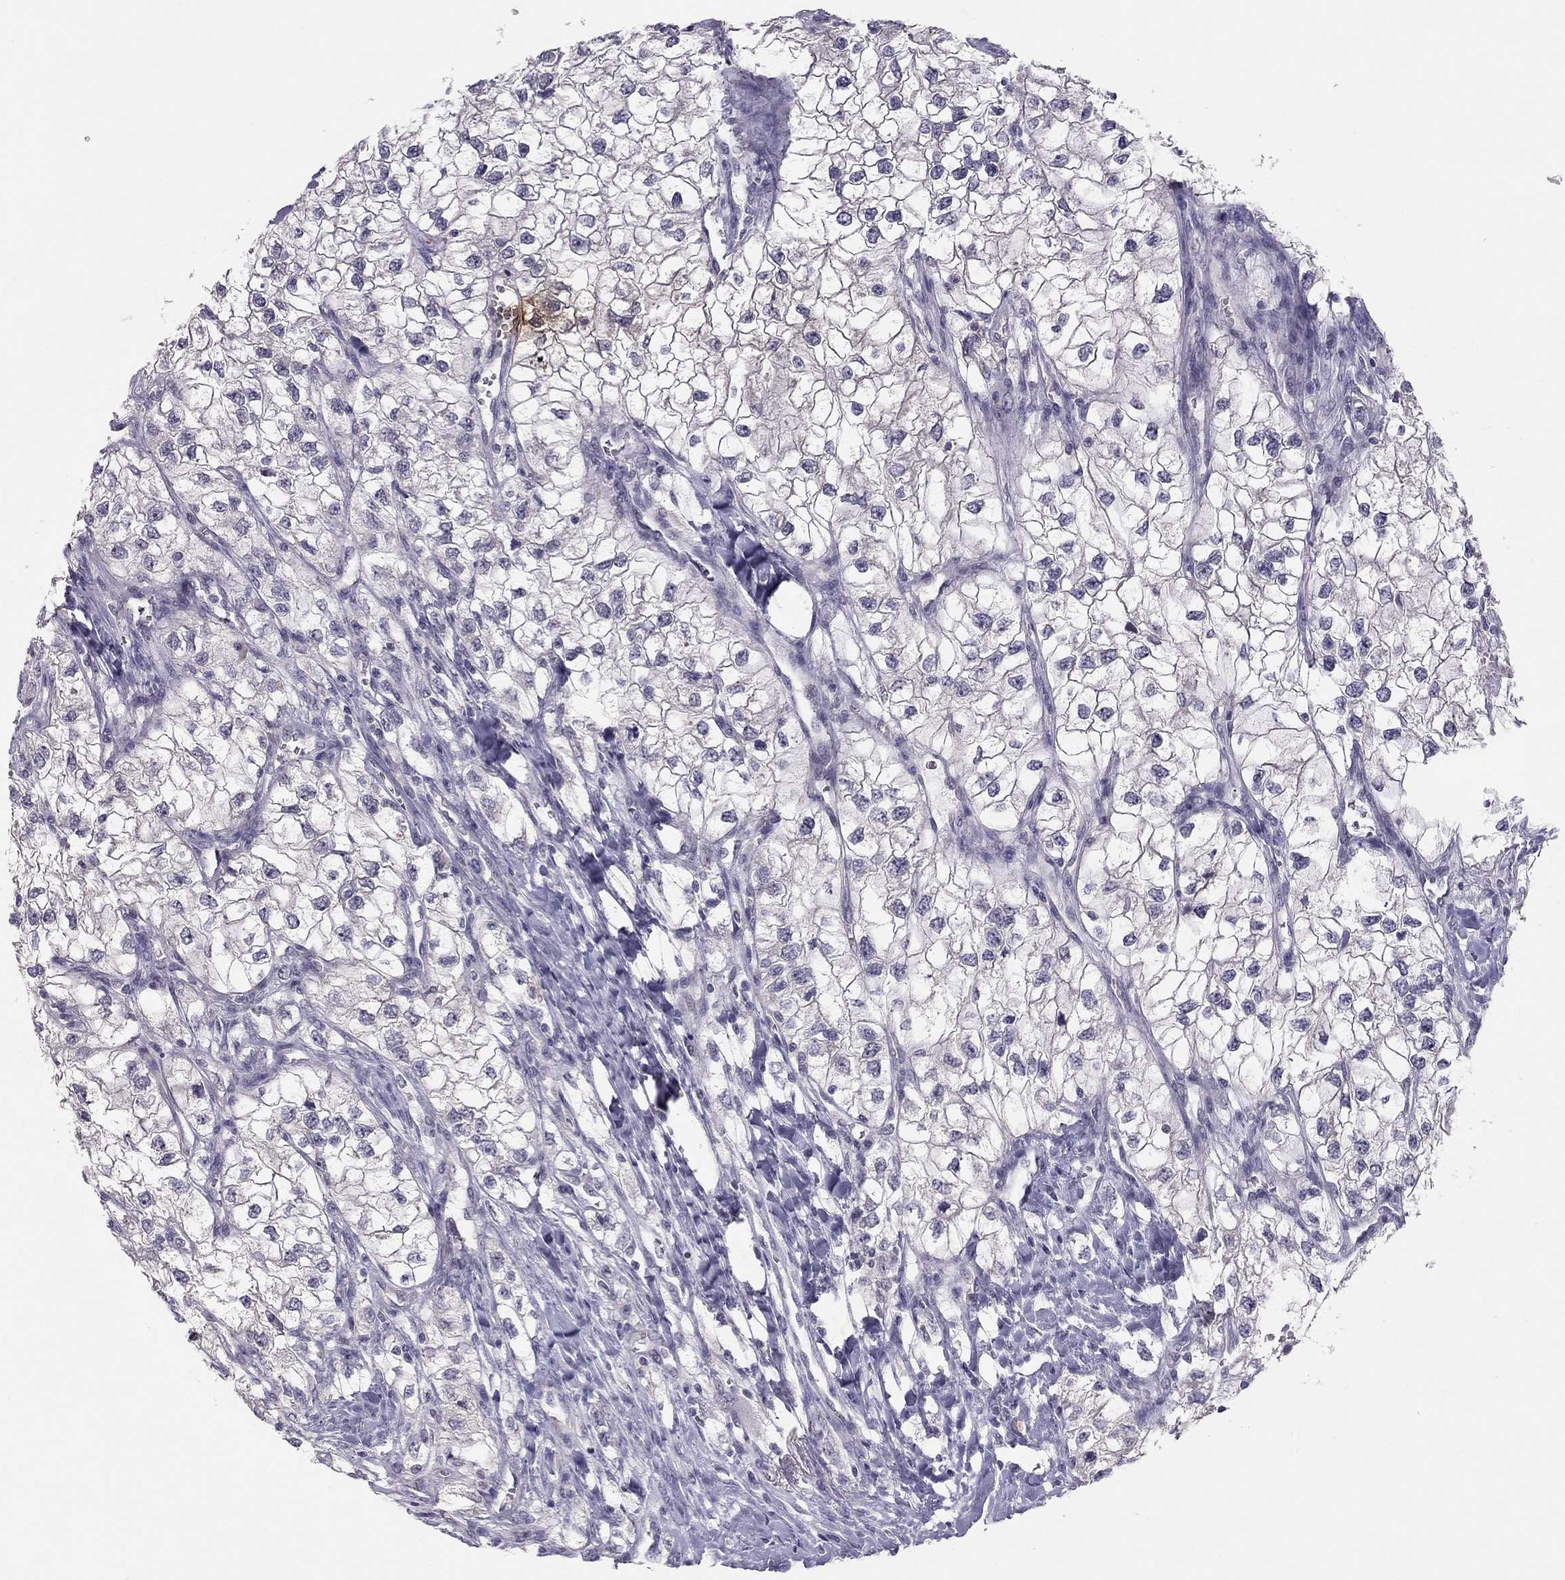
{"staining": {"intensity": "negative", "quantity": "none", "location": "none"}, "tissue": "renal cancer", "cell_type": "Tumor cells", "image_type": "cancer", "snomed": [{"axis": "morphology", "description": "Adenocarcinoma, NOS"}, {"axis": "topography", "description": "Kidney"}], "caption": "Immunohistochemistry histopathology image of human renal adenocarcinoma stained for a protein (brown), which reveals no staining in tumor cells.", "gene": "ADORA2A", "patient": {"sex": "male", "age": 59}}